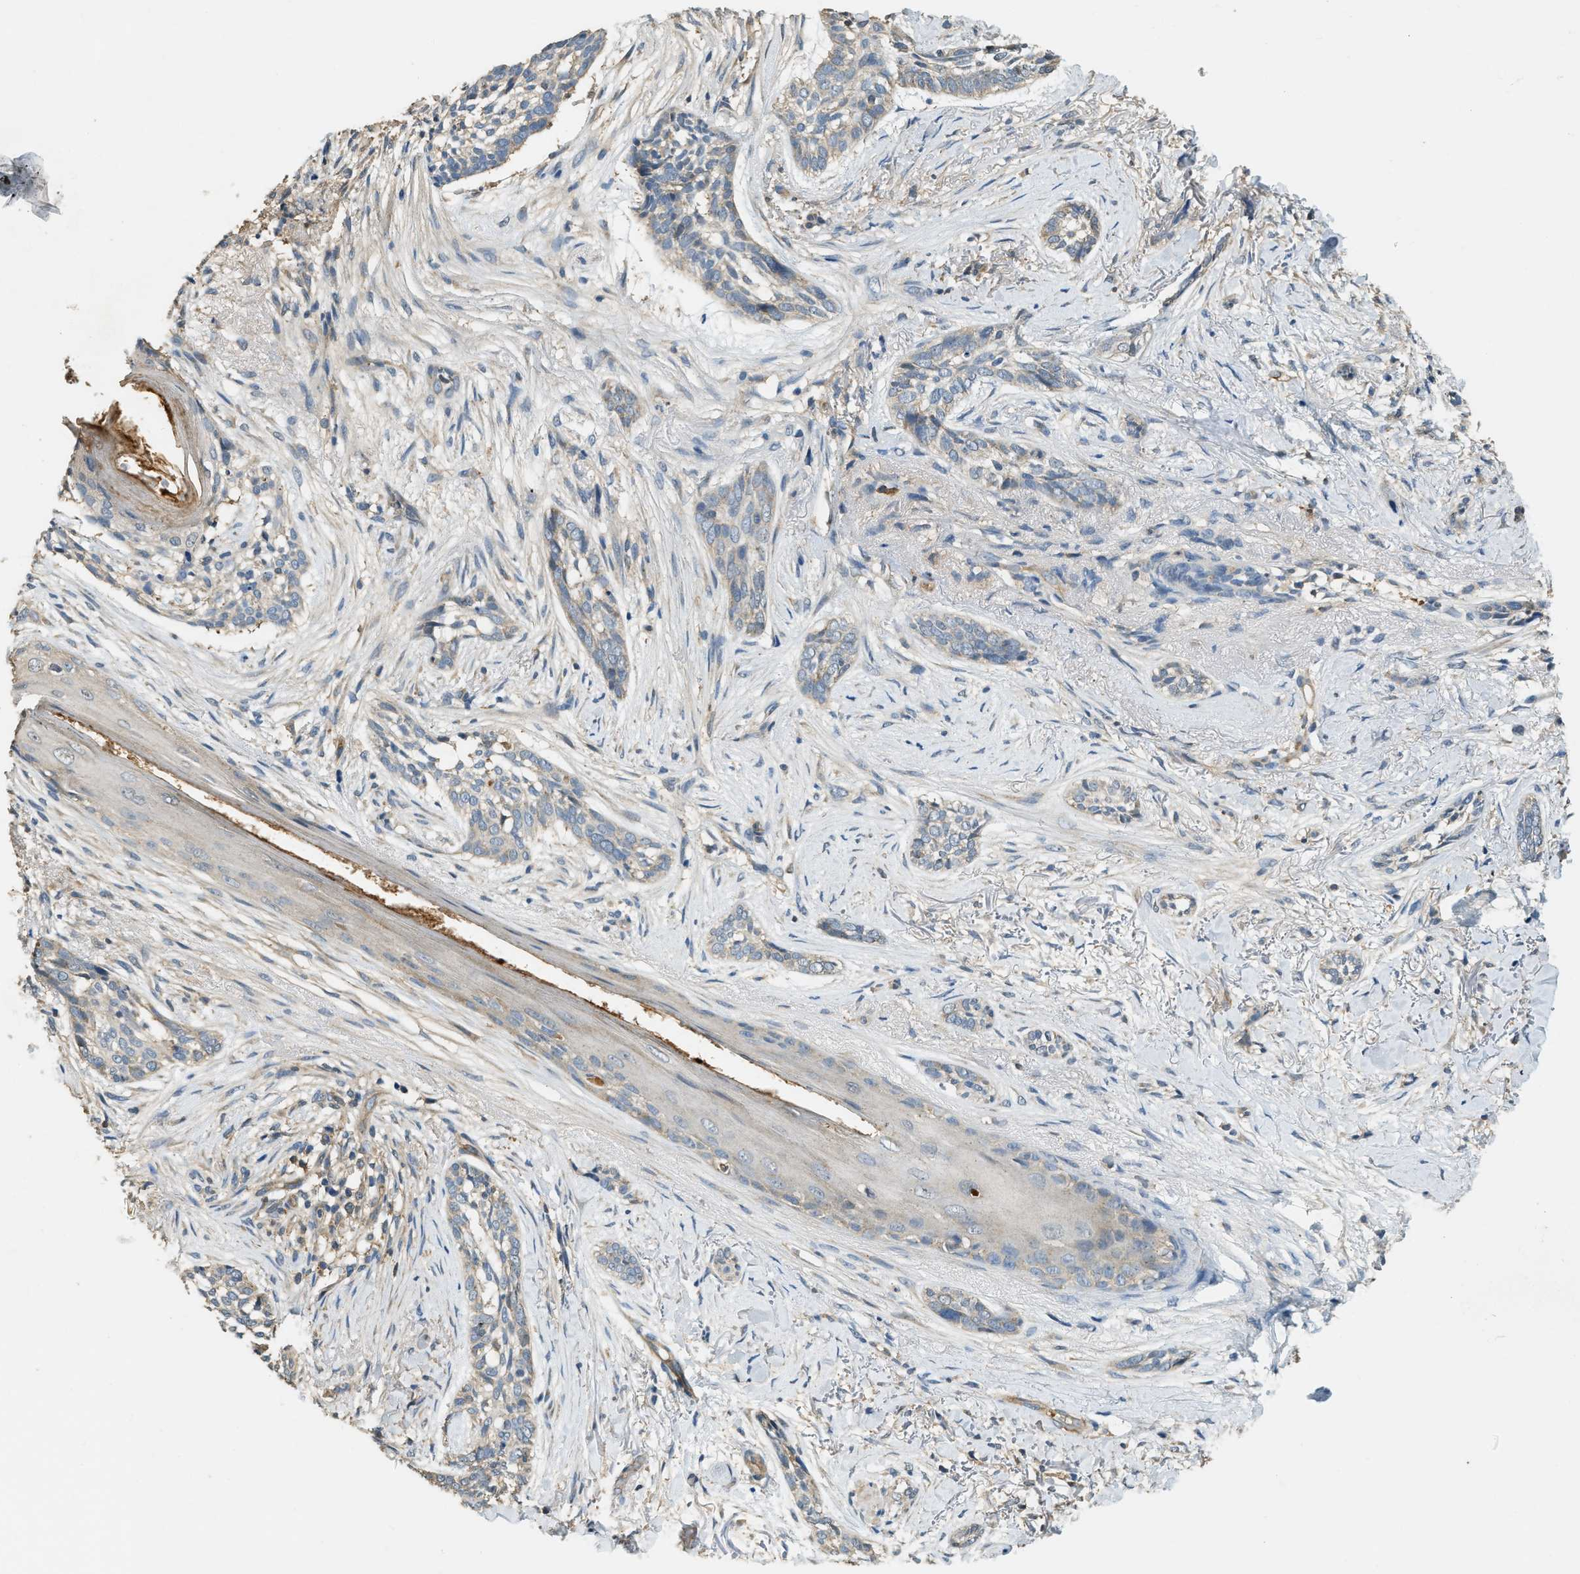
{"staining": {"intensity": "negative", "quantity": "none", "location": "none"}, "tissue": "skin cancer", "cell_type": "Tumor cells", "image_type": "cancer", "snomed": [{"axis": "morphology", "description": "Basal cell carcinoma"}, {"axis": "topography", "description": "Skin"}], "caption": "Tumor cells are negative for brown protein staining in skin cancer.", "gene": "CFLAR", "patient": {"sex": "female", "age": 88}}